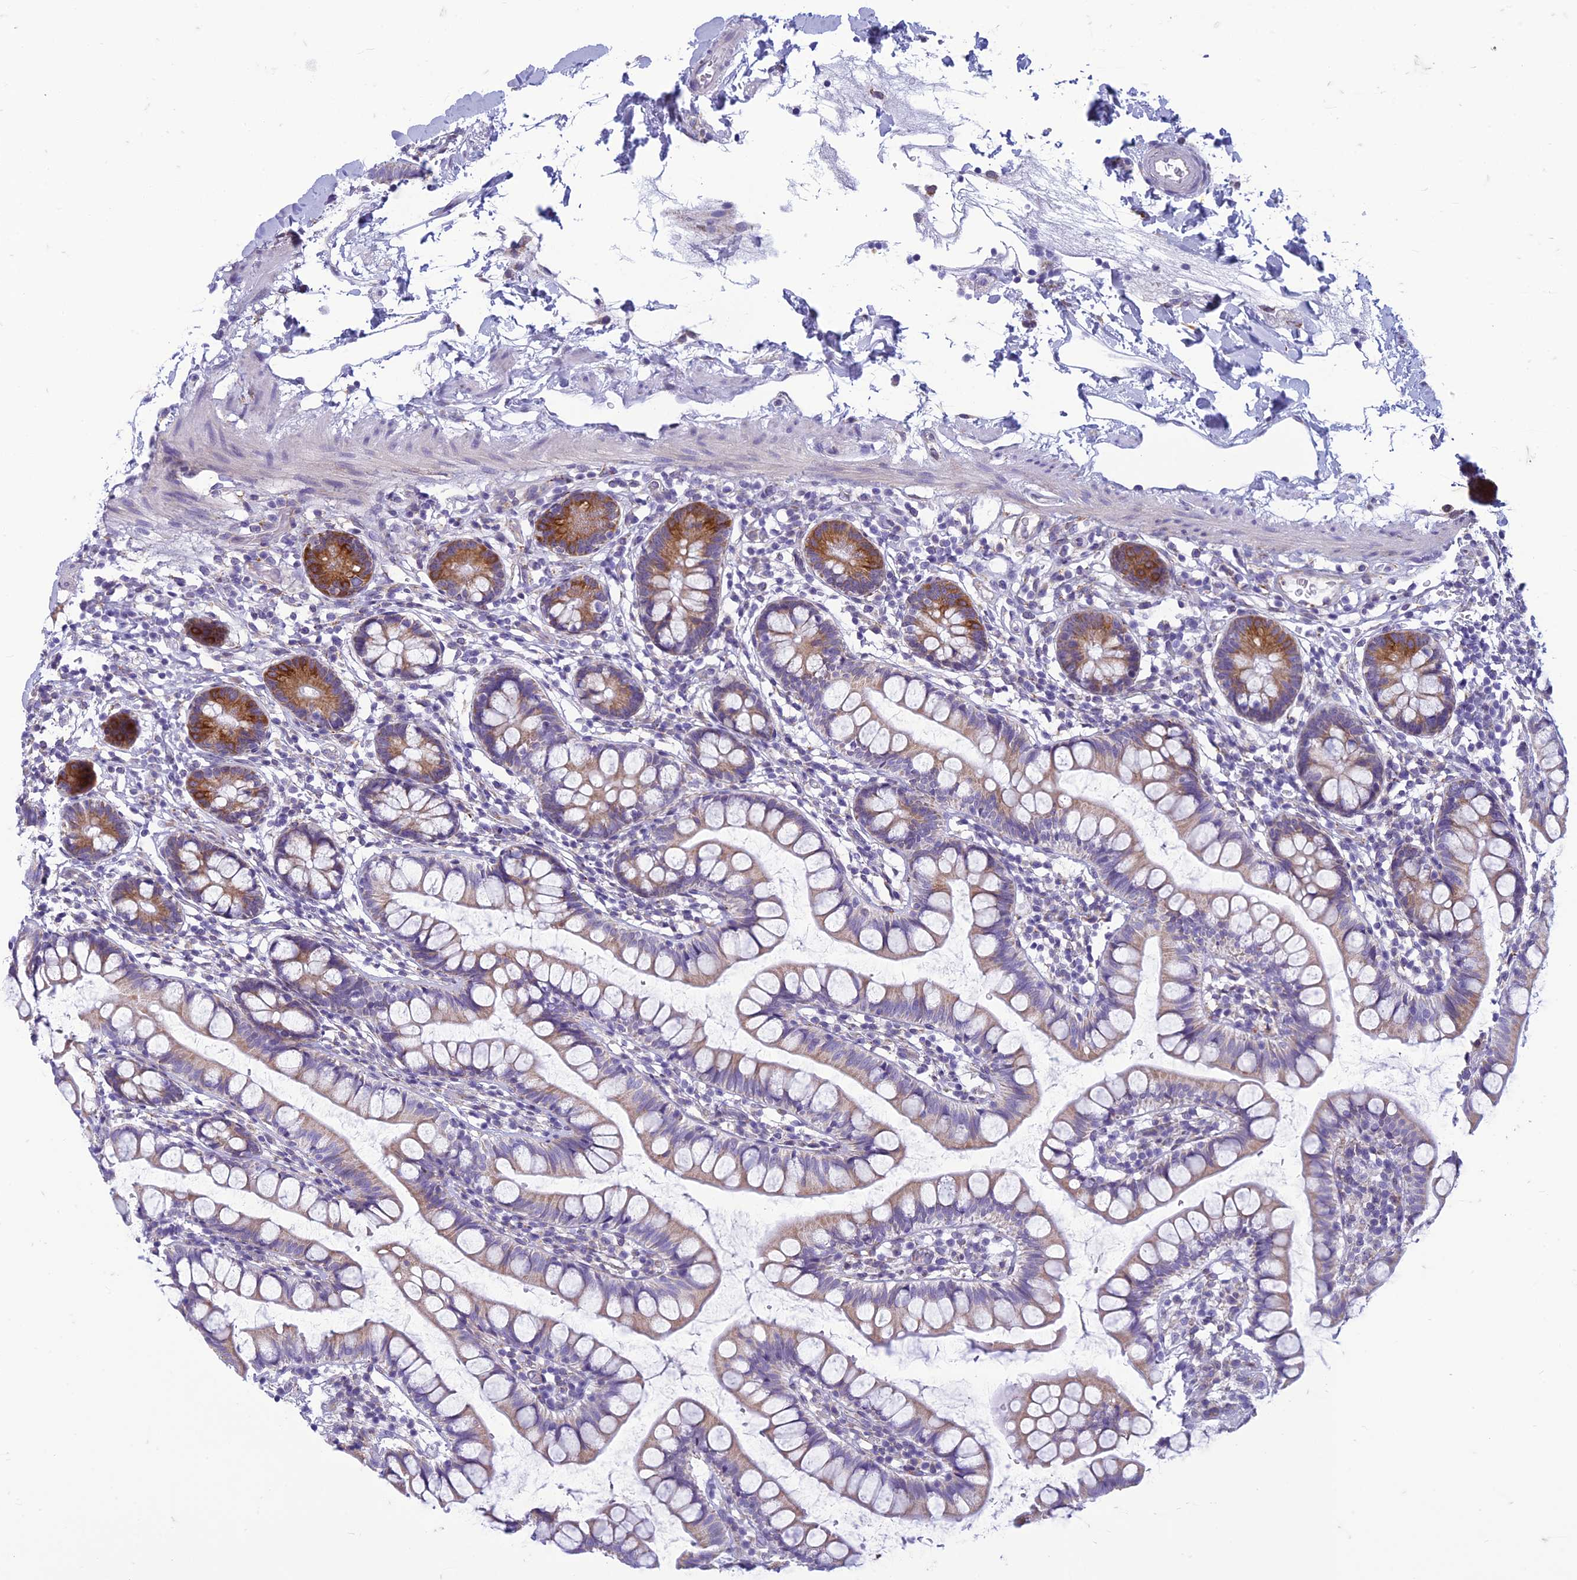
{"staining": {"intensity": "strong", "quantity": "<25%", "location": "cytoplasmic/membranous"}, "tissue": "small intestine", "cell_type": "Glandular cells", "image_type": "normal", "snomed": [{"axis": "morphology", "description": "Normal tissue, NOS"}, {"axis": "topography", "description": "Small intestine"}], "caption": "This histopathology image exhibits unremarkable small intestine stained with immunohistochemistry (IHC) to label a protein in brown. The cytoplasmic/membranous of glandular cells show strong positivity for the protein. Nuclei are counter-stained blue.", "gene": "CENATAC", "patient": {"sex": "female", "age": 84}}